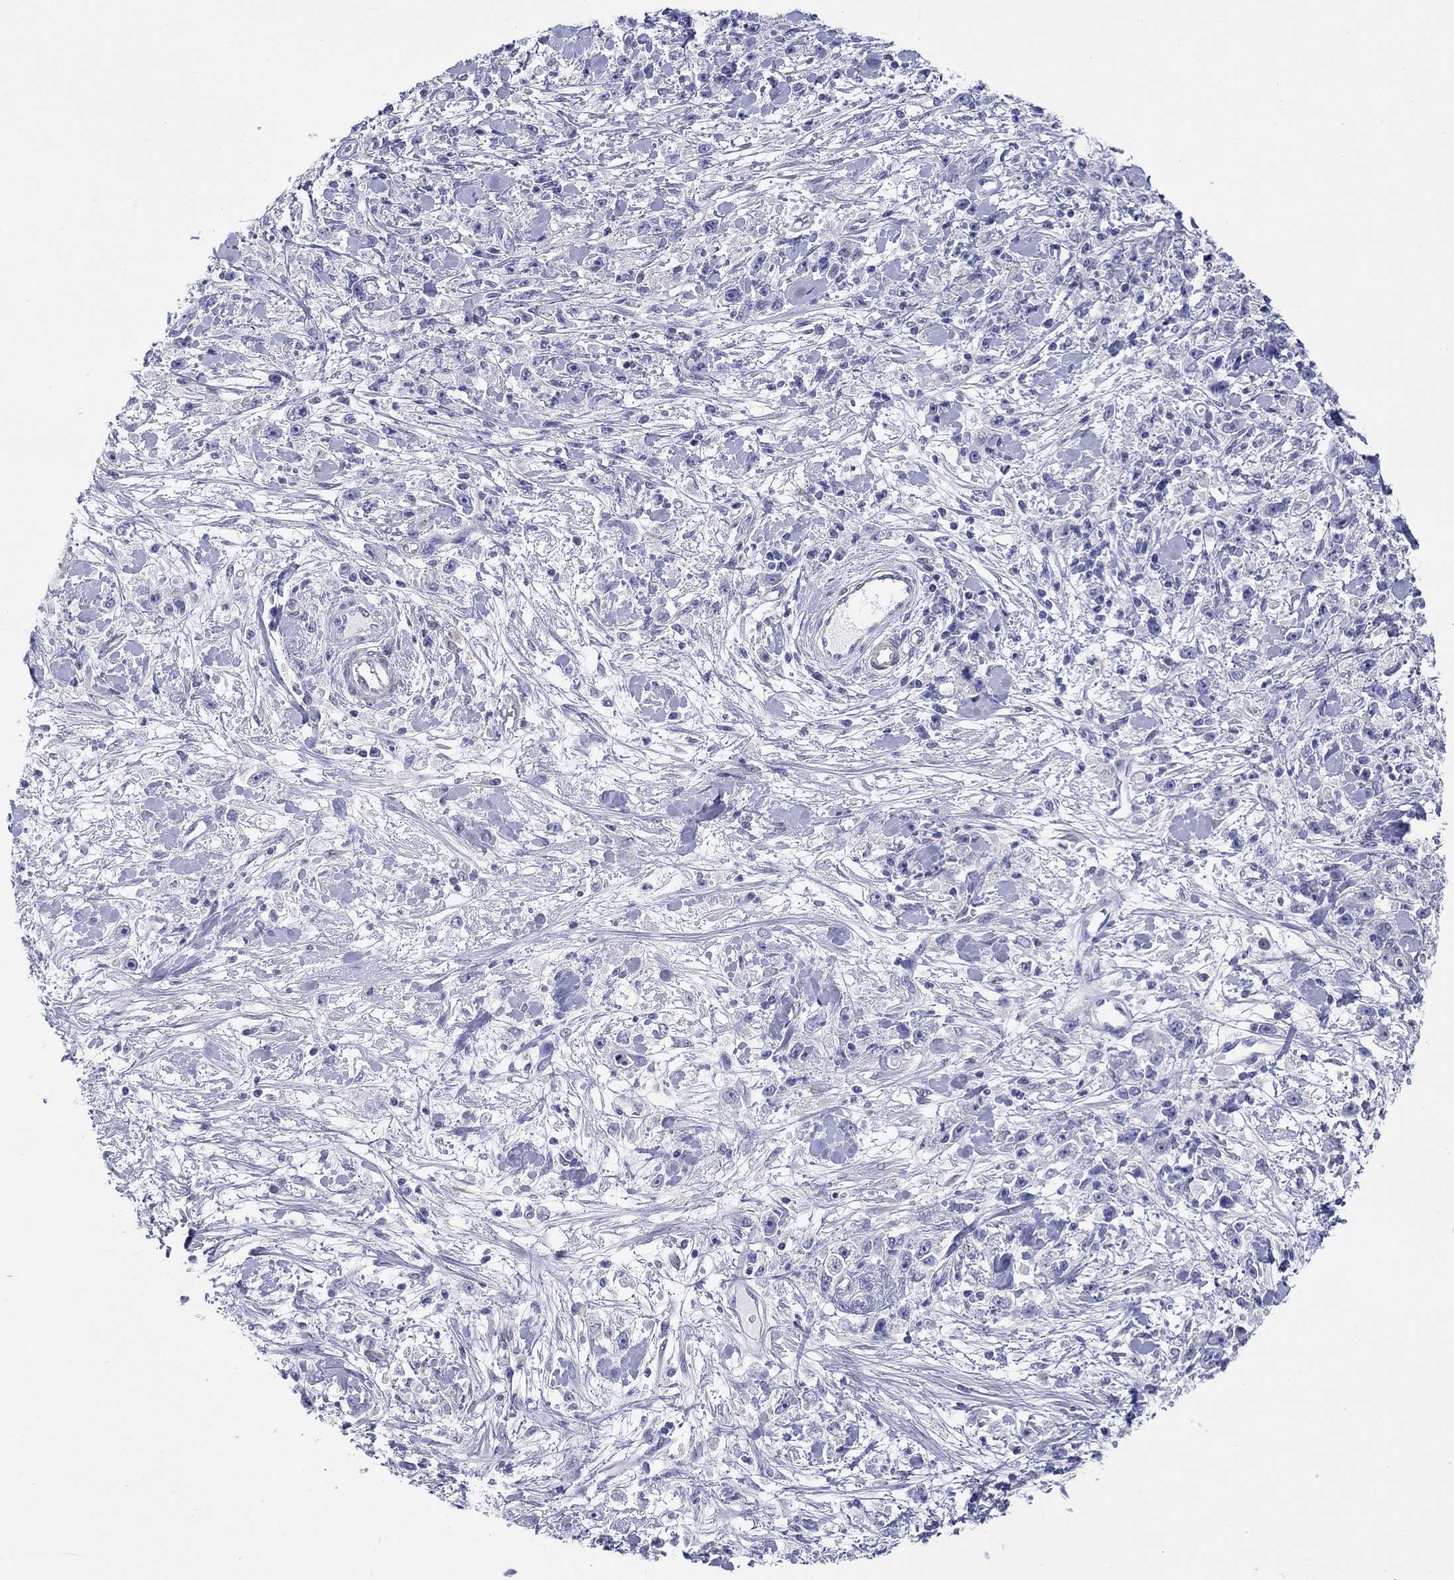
{"staining": {"intensity": "negative", "quantity": "none", "location": "none"}, "tissue": "stomach cancer", "cell_type": "Tumor cells", "image_type": "cancer", "snomed": [{"axis": "morphology", "description": "Adenocarcinoma, NOS"}, {"axis": "topography", "description": "Stomach"}], "caption": "Immunohistochemical staining of adenocarcinoma (stomach) exhibits no significant positivity in tumor cells.", "gene": "PTPRZ1", "patient": {"sex": "female", "age": 59}}